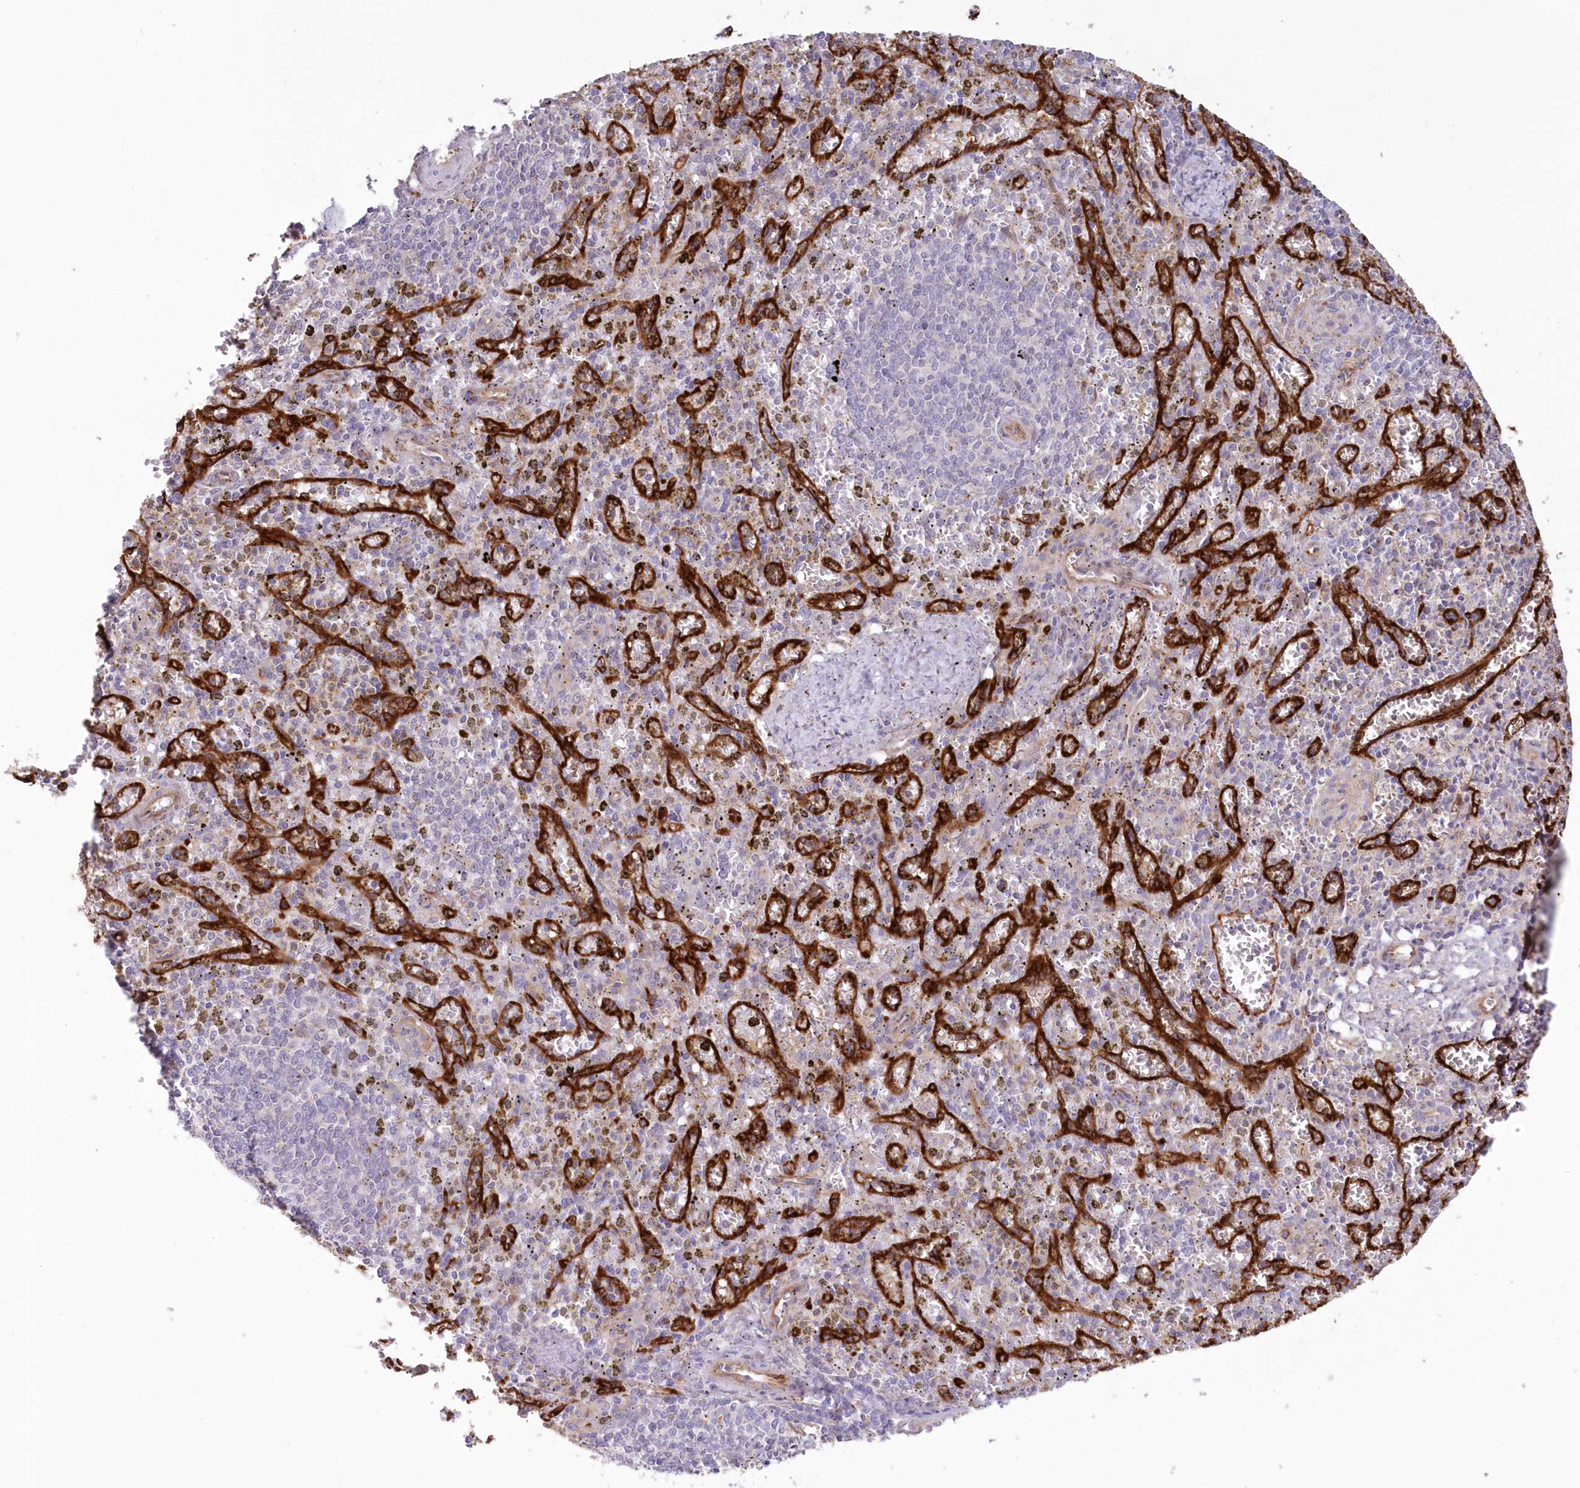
{"staining": {"intensity": "negative", "quantity": "none", "location": "none"}, "tissue": "spleen", "cell_type": "Cells in red pulp", "image_type": "normal", "snomed": [{"axis": "morphology", "description": "Normal tissue, NOS"}, {"axis": "topography", "description": "Spleen"}], "caption": "A photomicrograph of human spleen is negative for staining in cells in red pulp.", "gene": "RAB11FIP5", "patient": {"sex": "male", "age": 72}}